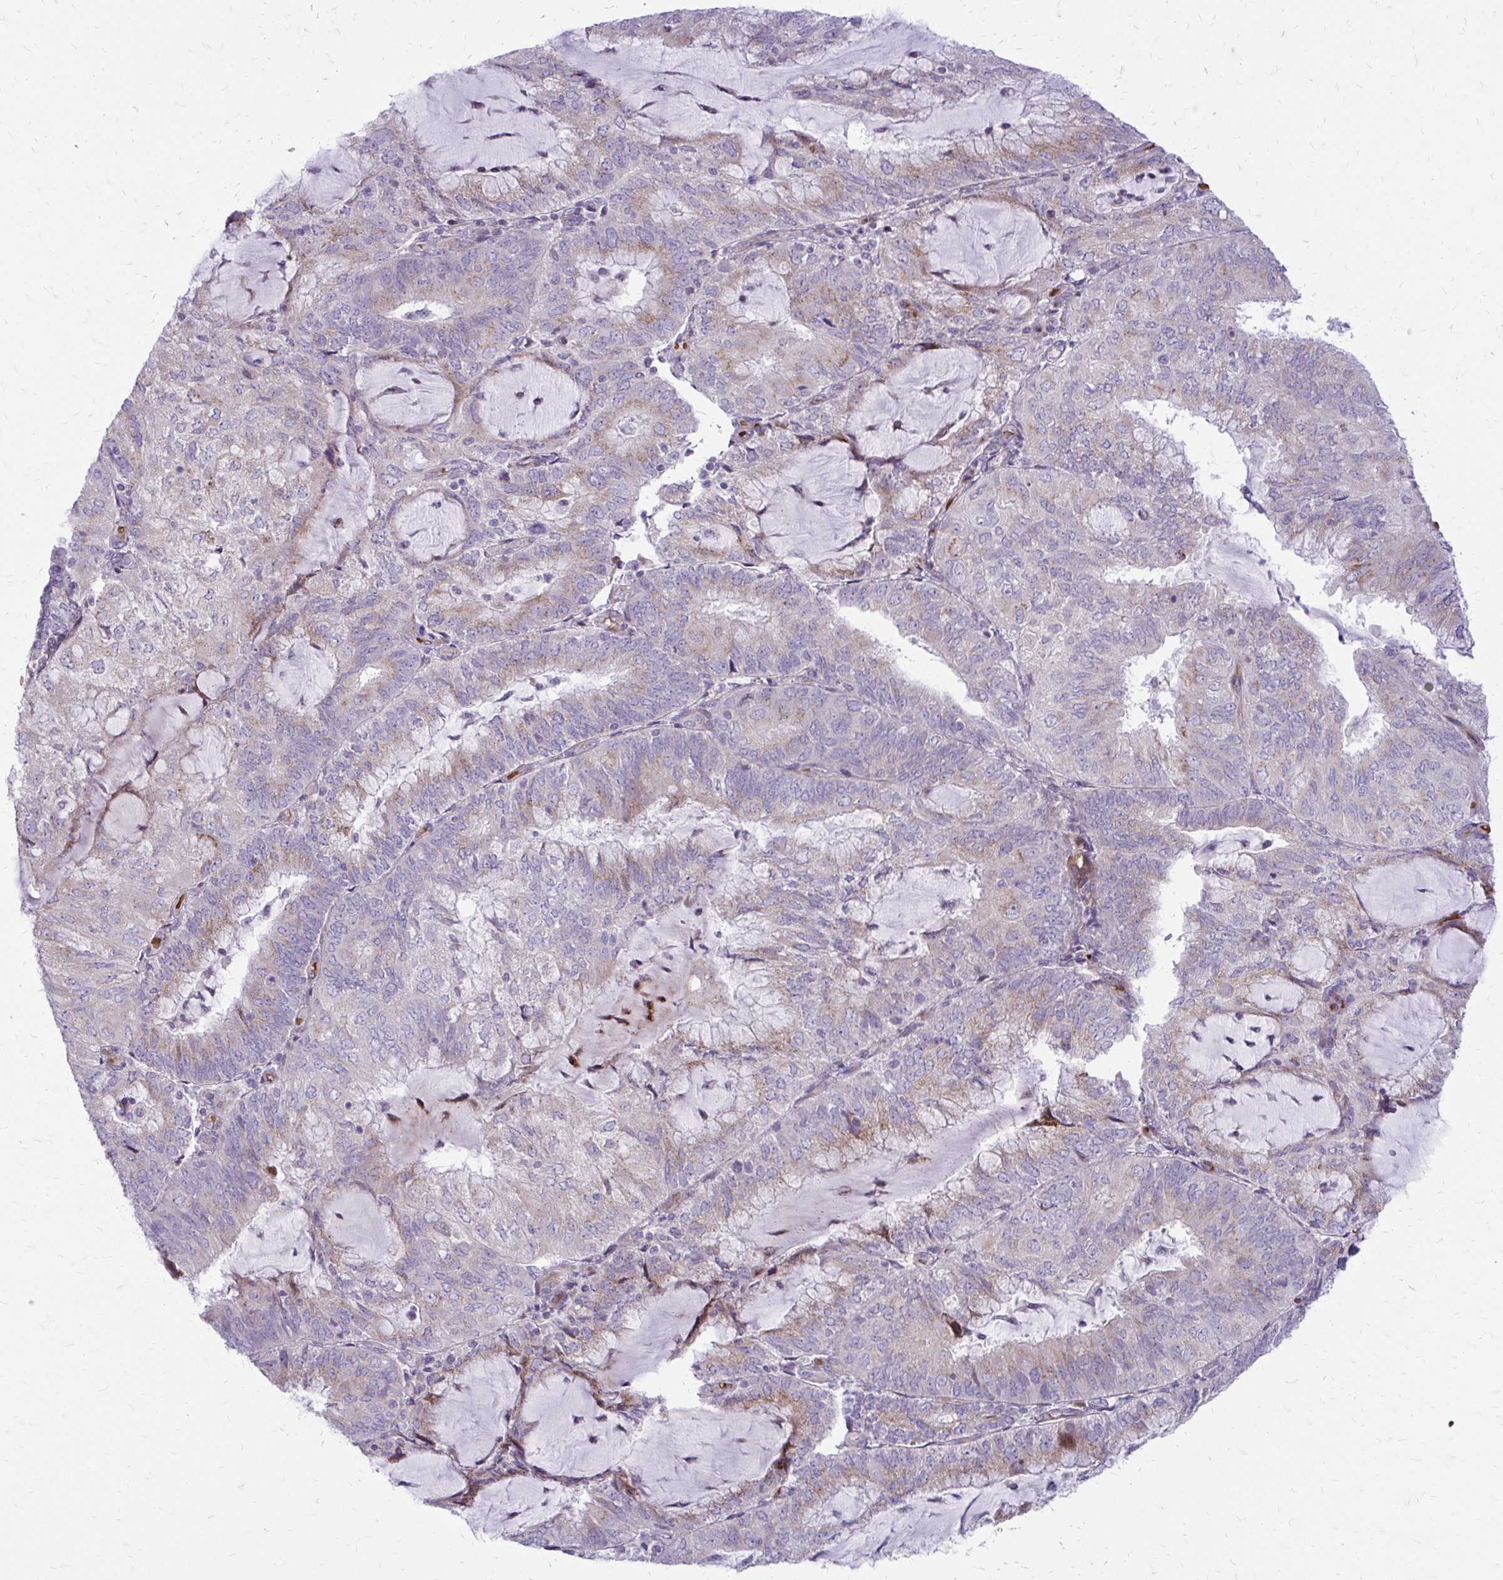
{"staining": {"intensity": "weak", "quantity": "<25%", "location": "cytoplasmic/membranous"}, "tissue": "endometrial cancer", "cell_type": "Tumor cells", "image_type": "cancer", "snomed": [{"axis": "morphology", "description": "Adenocarcinoma, NOS"}, {"axis": "topography", "description": "Endometrium"}], "caption": "This is an IHC photomicrograph of endometrial cancer (adenocarcinoma). There is no staining in tumor cells.", "gene": "FUNDC2", "patient": {"sex": "female", "age": 81}}